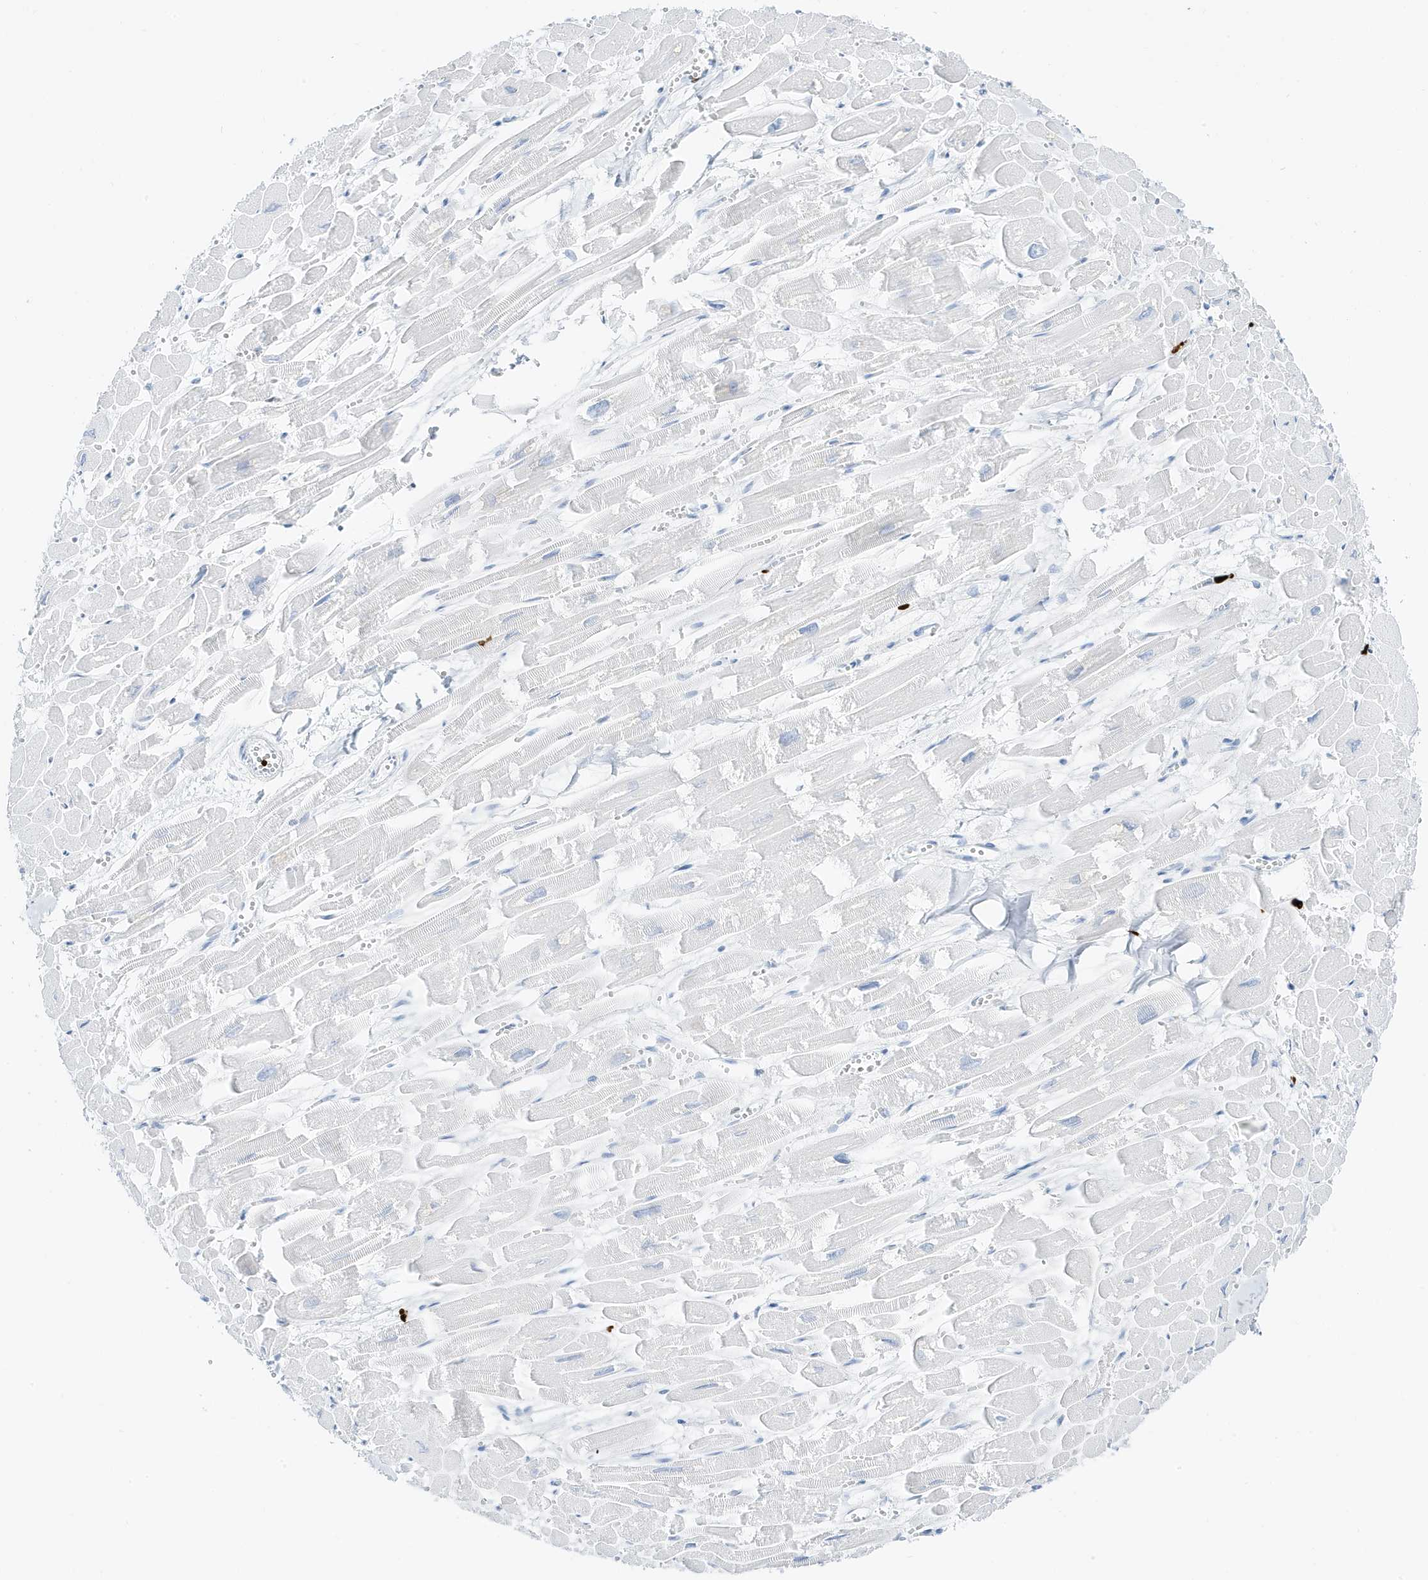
{"staining": {"intensity": "negative", "quantity": "none", "location": "none"}, "tissue": "heart muscle", "cell_type": "Cardiomyocytes", "image_type": "normal", "snomed": [{"axis": "morphology", "description": "Normal tissue, NOS"}, {"axis": "topography", "description": "Heart"}], "caption": "Image shows no significant protein expression in cardiomyocytes of benign heart muscle.", "gene": "MNDA", "patient": {"sex": "male", "age": 54}}